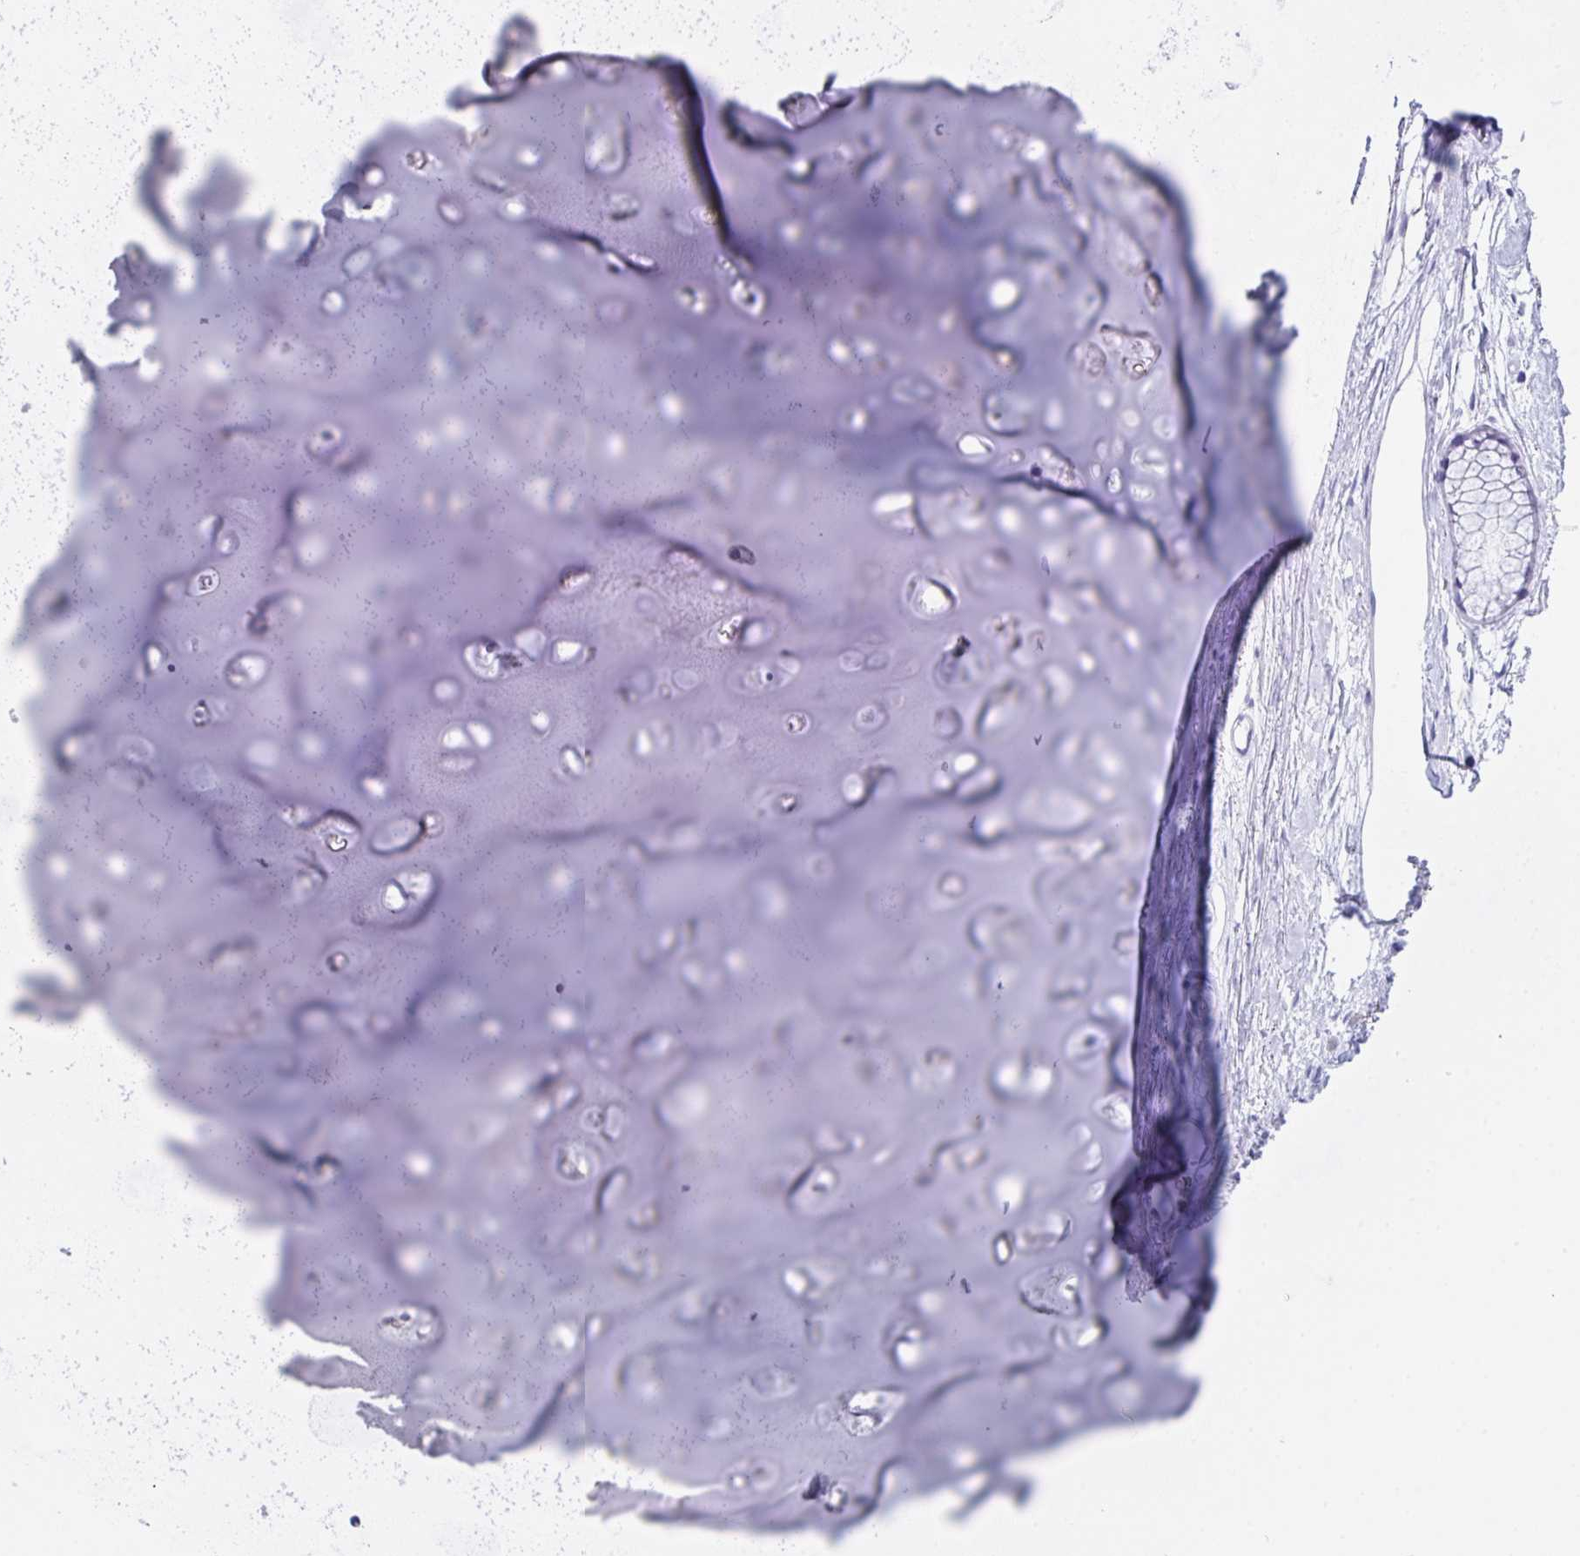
{"staining": {"intensity": "negative", "quantity": "none", "location": "none"}, "tissue": "soft tissue", "cell_type": "Chondrocytes", "image_type": "normal", "snomed": [{"axis": "morphology", "description": "Normal tissue, NOS"}, {"axis": "topography", "description": "Lymph node"}, {"axis": "topography", "description": "Cartilage tissue"}, {"axis": "topography", "description": "Bronchus"}], "caption": "Histopathology image shows no significant protein positivity in chondrocytes of unremarkable soft tissue. (Brightfield microscopy of DAB immunohistochemistry (IHC) at high magnification).", "gene": "LGALS4", "patient": {"sex": "female", "age": 70}}